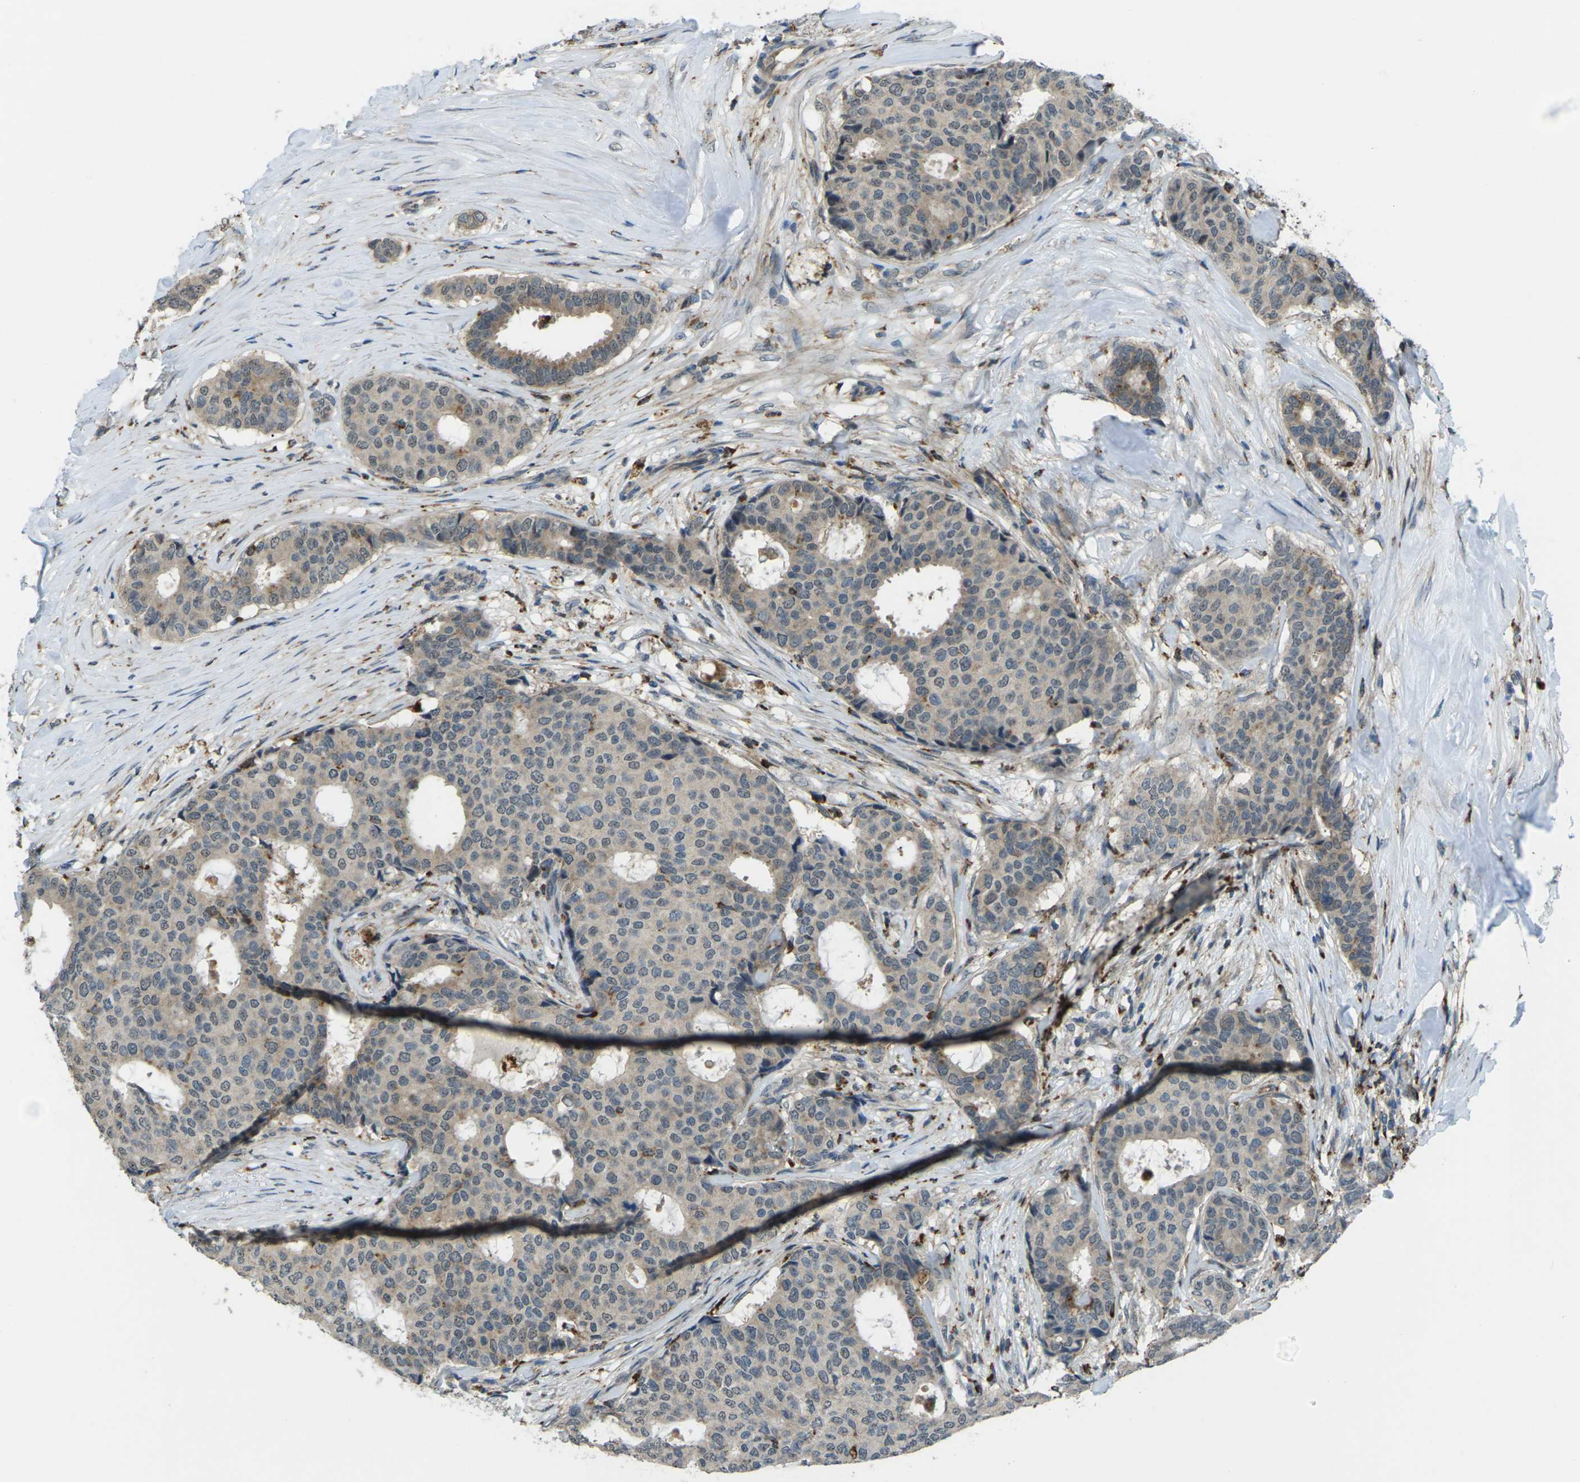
{"staining": {"intensity": "weak", "quantity": ">75%", "location": "cytoplasmic/membranous"}, "tissue": "breast cancer", "cell_type": "Tumor cells", "image_type": "cancer", "snomed": [{"axis": "morphology", "description": "Duct carcinoma"}, {"axis": "topography", "description": "Breast"}], "caption": "The photomicrograph displays staining of breast infiltrating ductal carcinoma, revealing weak cytoplasmic/membranous protein expression (brown color) within tumor cells.", "gene": "SLC31A2", "patient": {"sex": "female", "age": 75}}